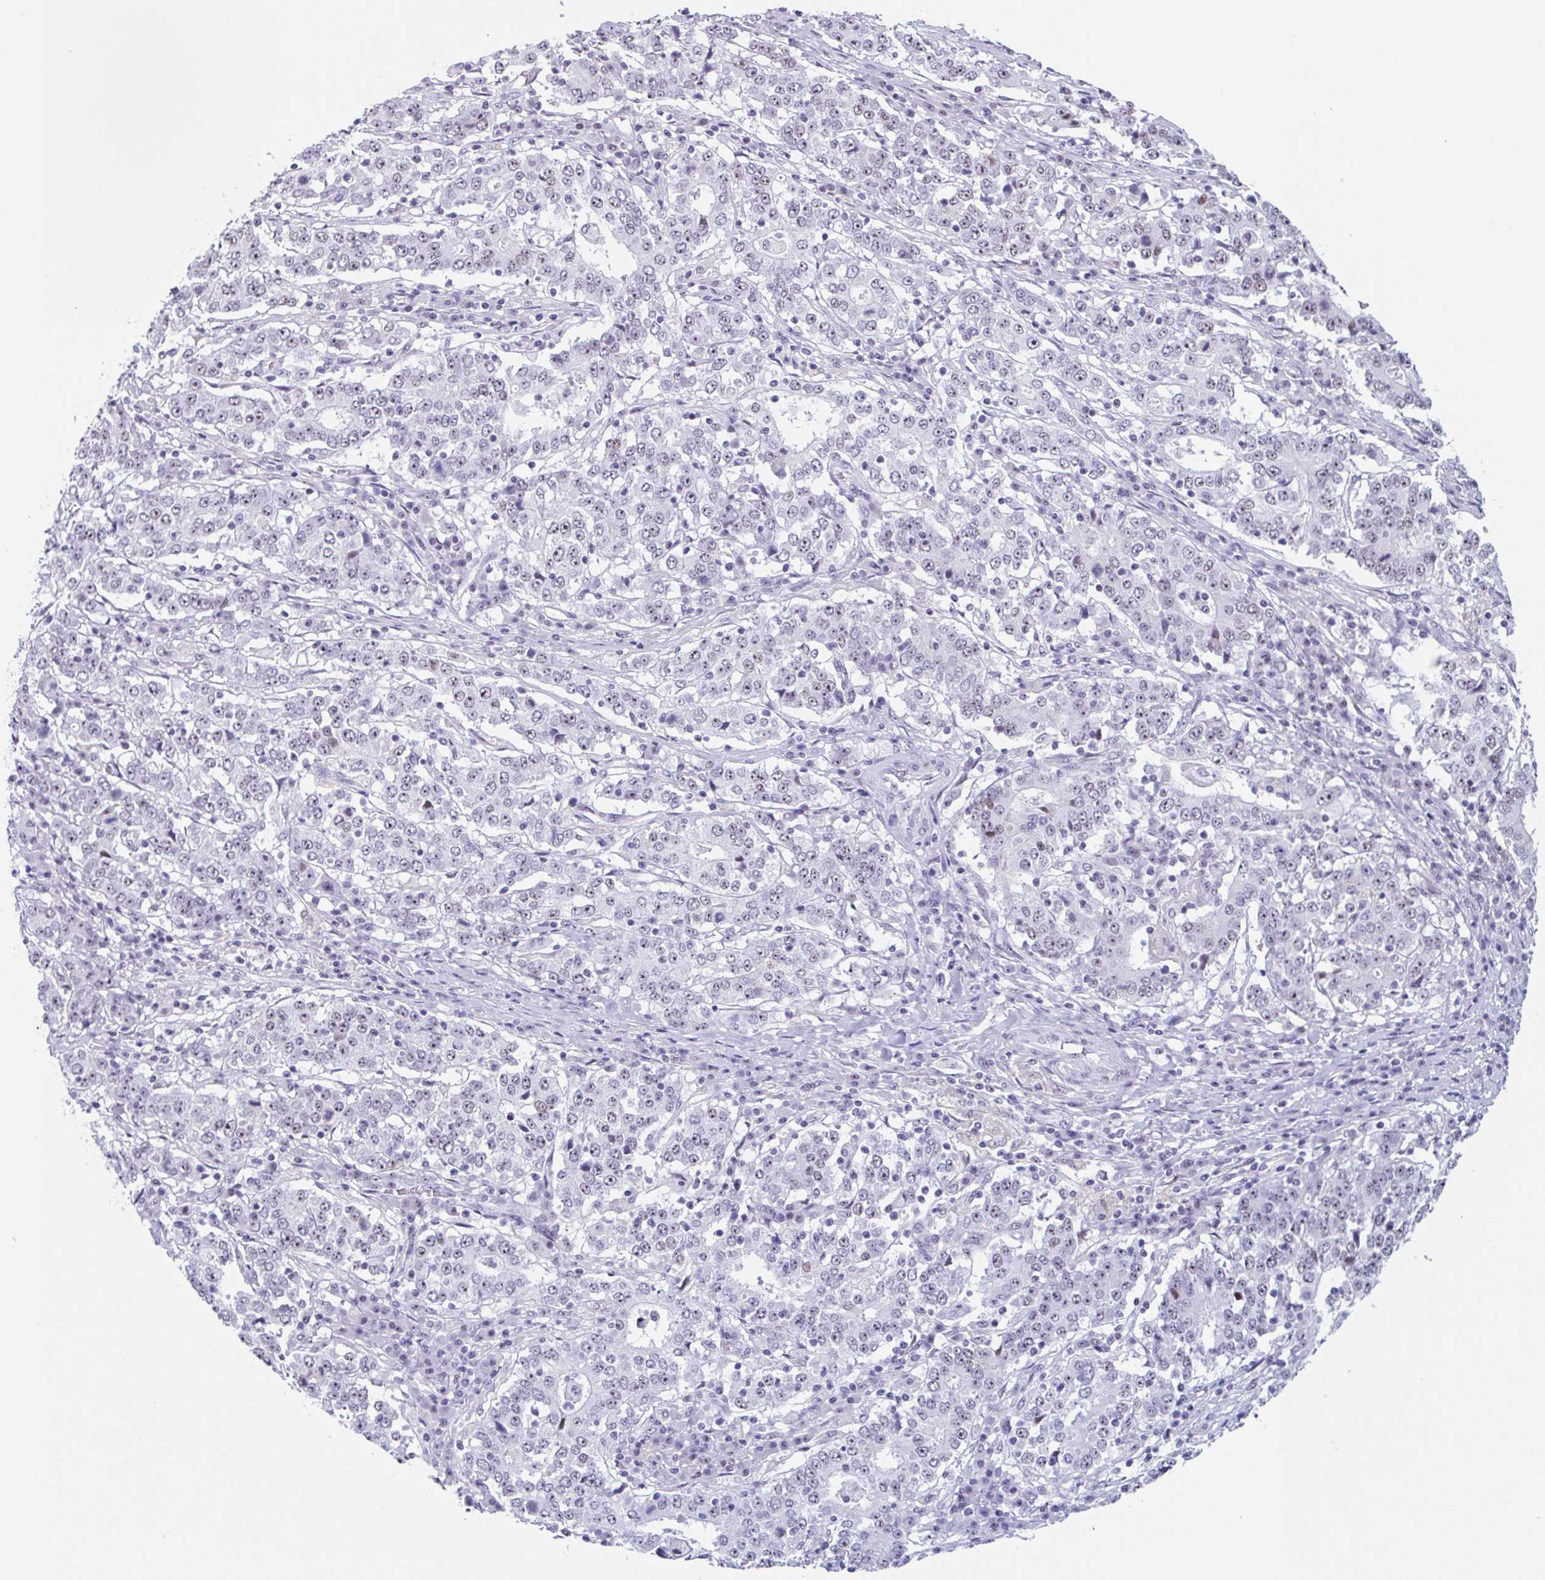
{"staining": {"intensity": "moderate", "quantity": ">75%", "location": "nuclear"}, "tissue": "stomach cancer", "cell_type": "Tumor cells", "image_type": "cancer", "snomed": [{"axis": "morphology", "description": "Adenocarcinoma, NOS"}, {"axis": "topography", "description": "Stomach"}], "caption": "Protein staining of stomach cancer tissue exhibits moderate nuclear expression in about >75% of tumor cells.", "gene": "LENG9", "patient": {"sex": "male", "age": 59}}